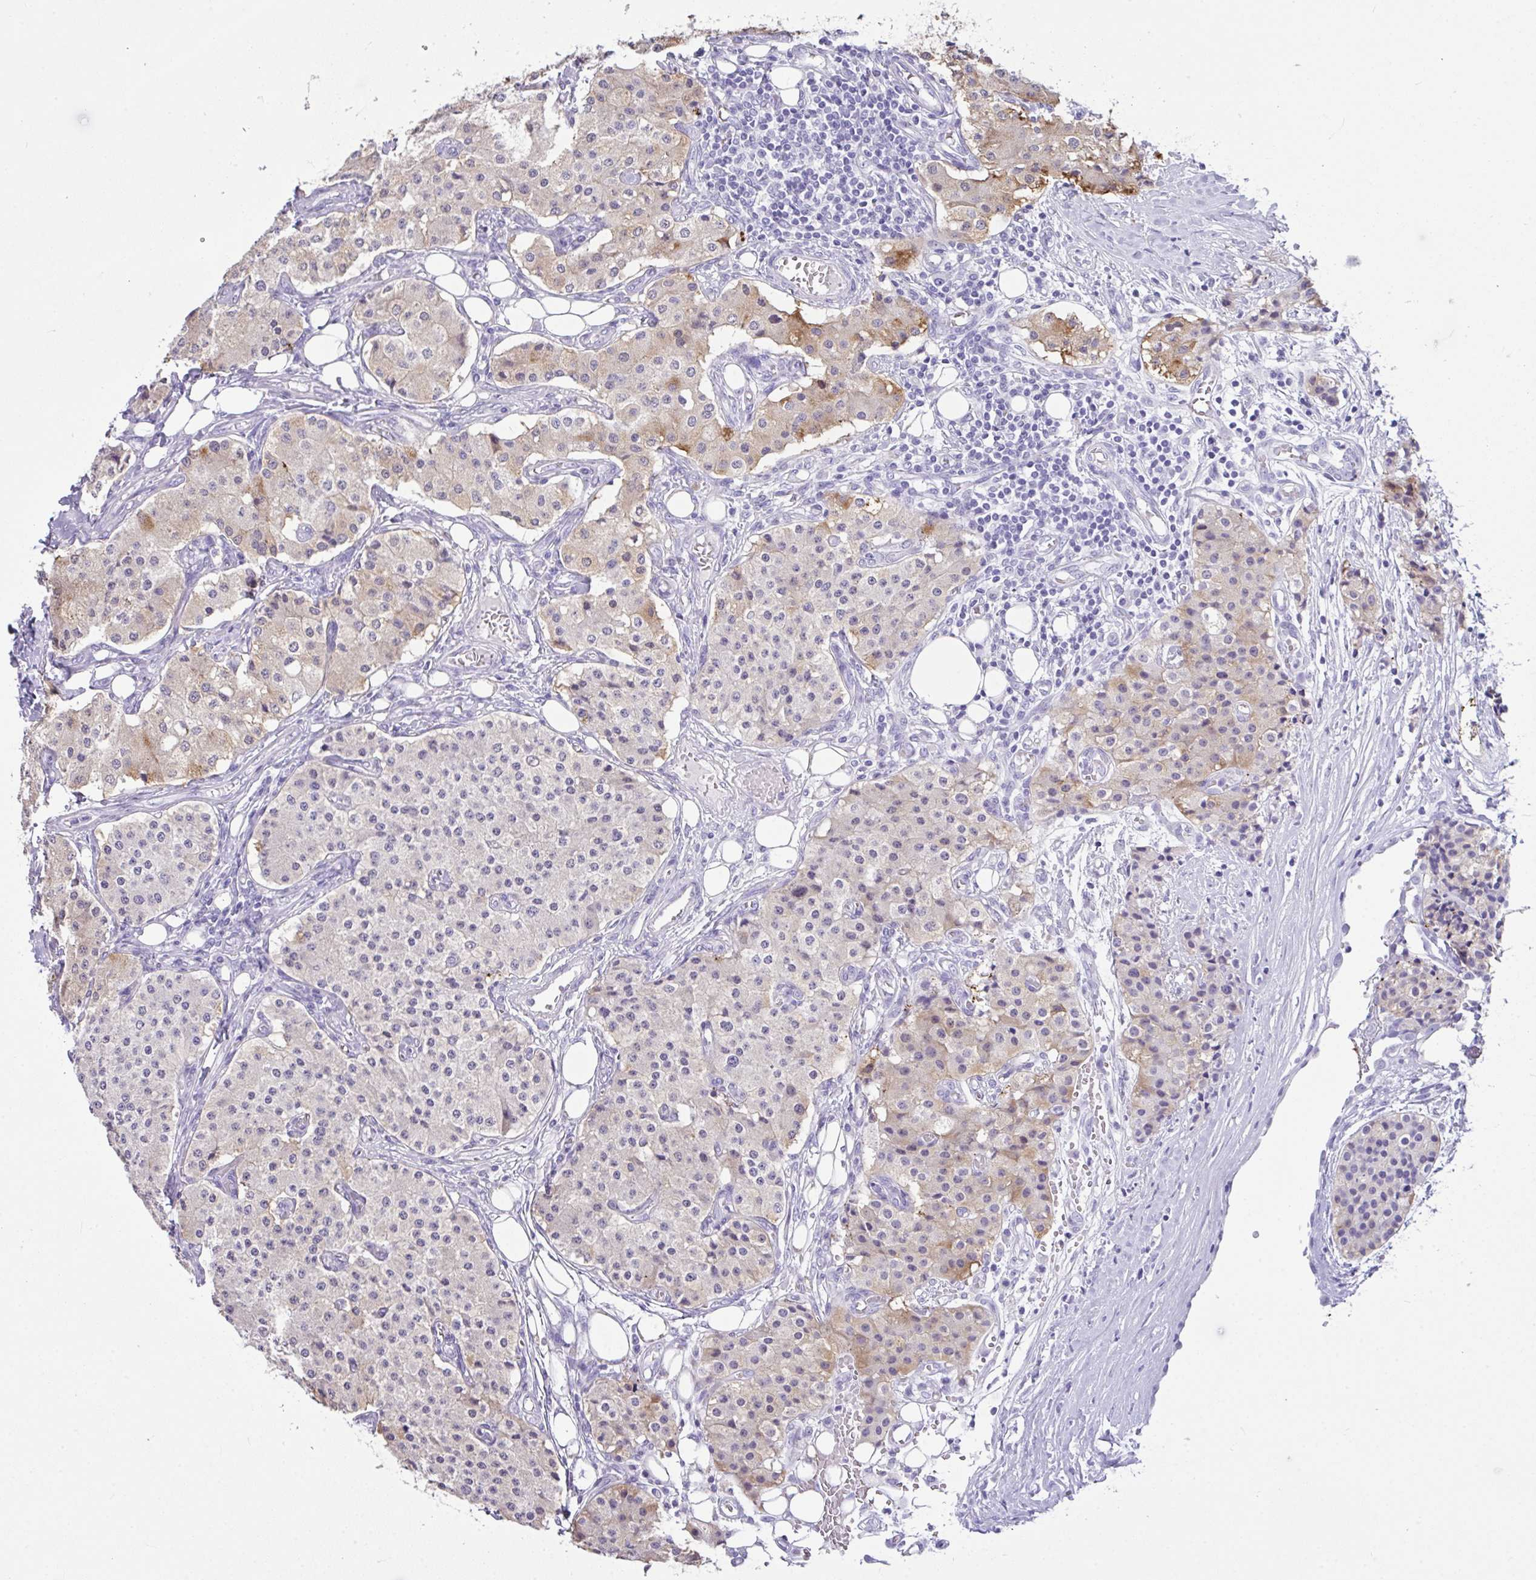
{"staining": {"intensity": "weak", "quantity": "<25%", "location": "cytoplasmic/membranous"}, "tissue": "carcinoid", "cell_type": "Tumor cells", "image_type": "cancer", "snomed": [{"axis": "morphology", "description": "Carcinoid, malignant, NOS"}, {"axis": "topography", "description": "Colon"}], "caption": "The image reveals no staining of tumor cells in carcinoid.", "gene": "LGALS4", "patient": {"sex": "female", "age": 52}}